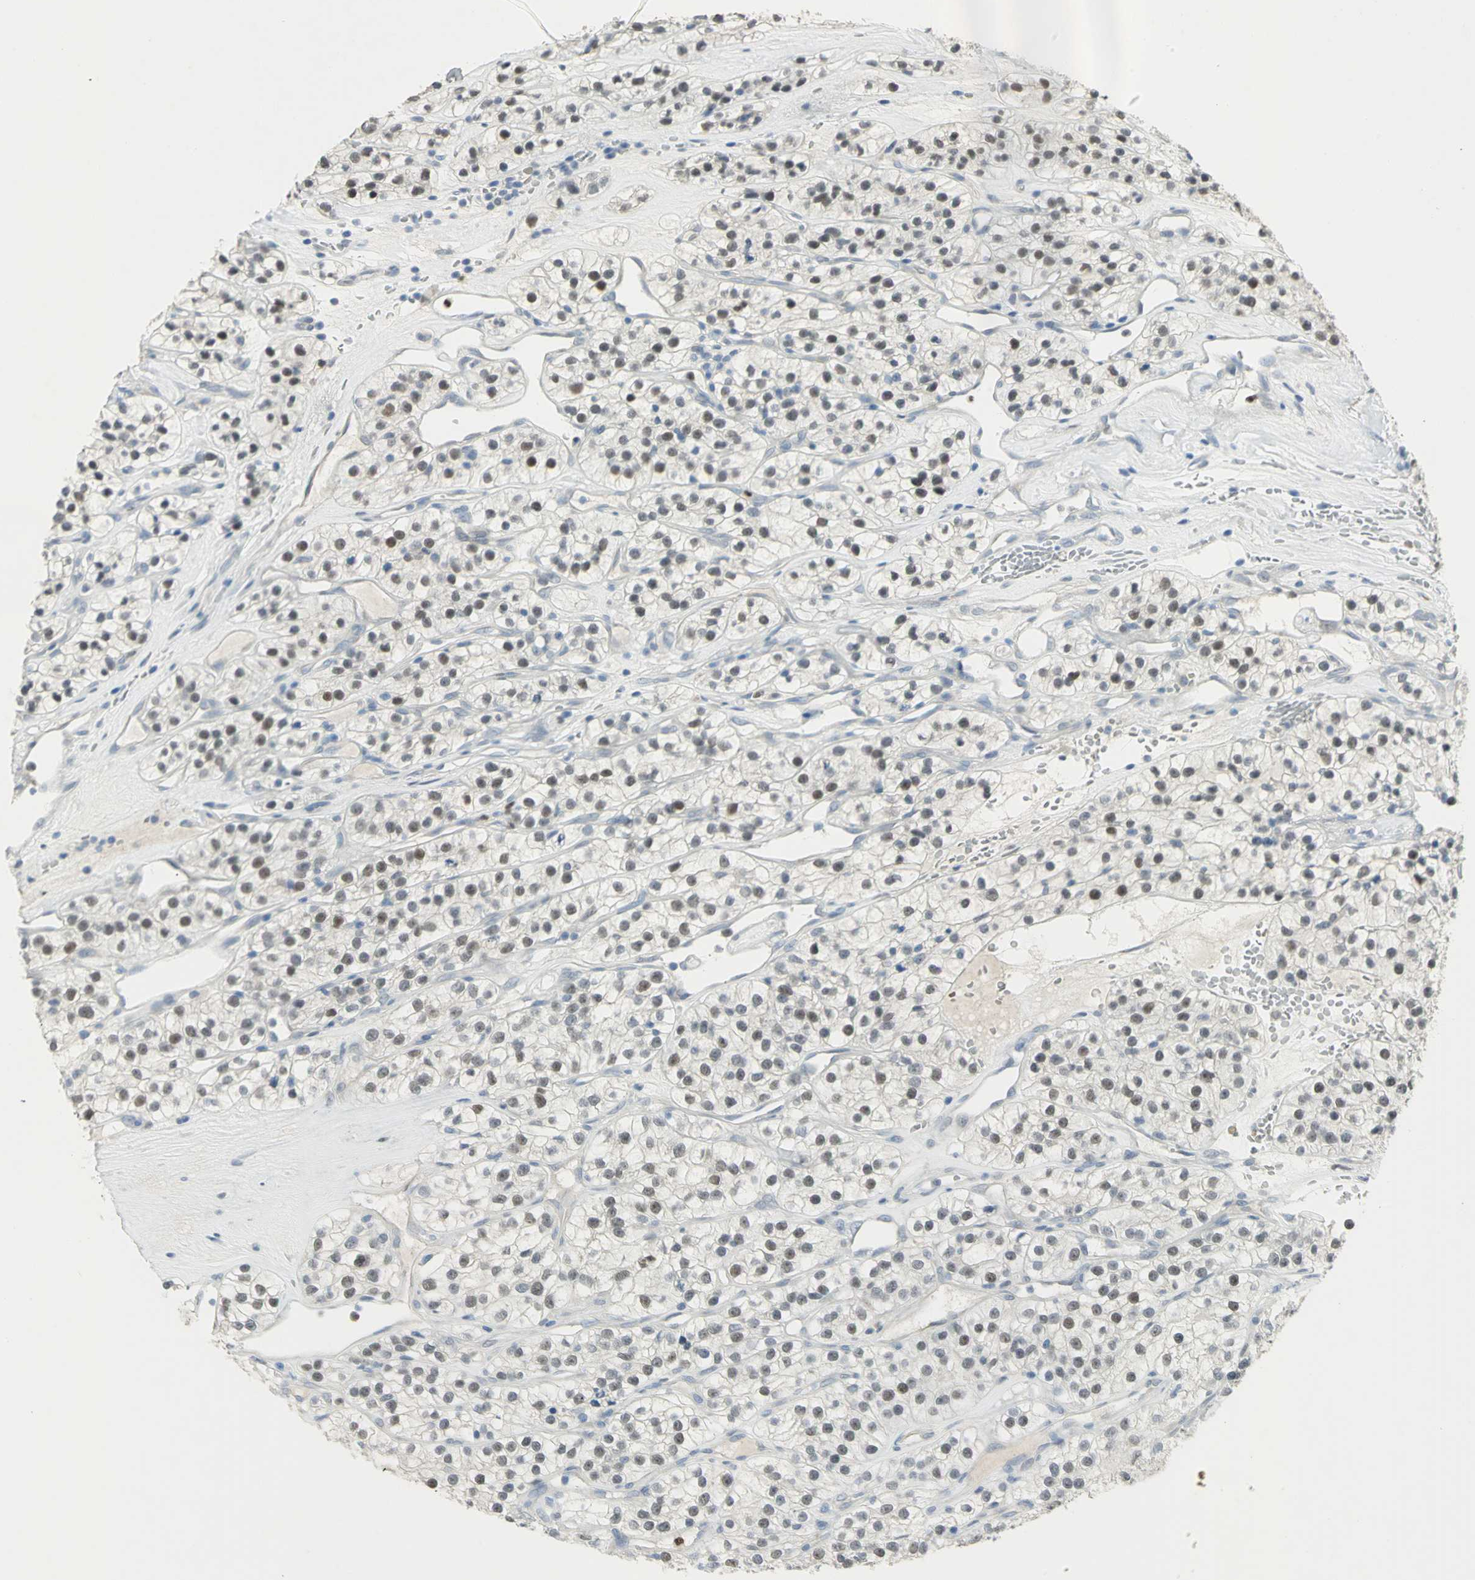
{"staining": {"intensity": "moderate", "quantity": ">75%", "location": "nuclear"}, "tissue": "renal cancer", "cell_type": "Tumor cells", "image_type": "cancer", "snomed": [{"axis": "morphology", "description": "Adenocarcinoma, NOS"}, {"axis": "topography", "description": "Kidney"}], "caption": "A brown stain shows moderate nuclear staining of a protein in human renal cancer tumor cells.", "gene": "BCL6", "patient": {"sex": "female", "age": 57}}